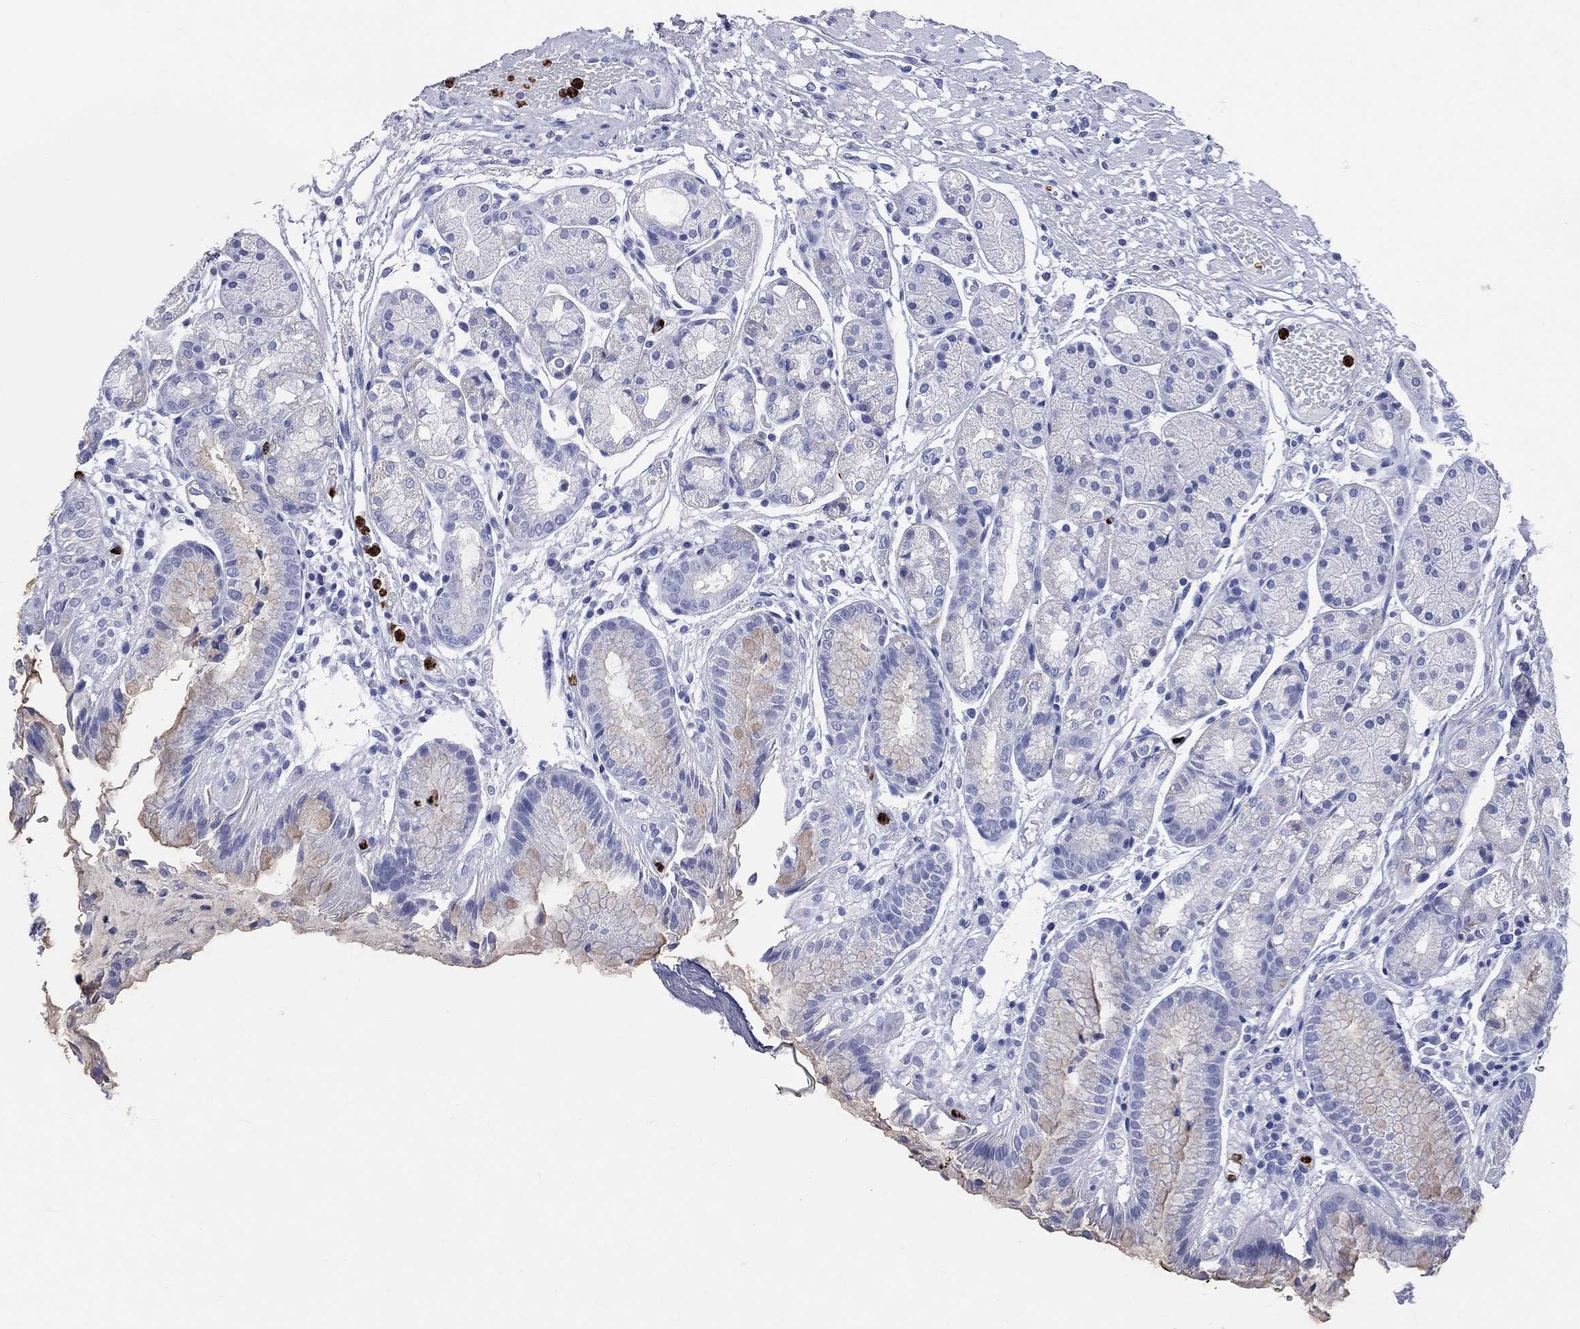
{"staining": {"intensity": "negative", "quantity": "none", "location": "none"}, "tissue": "stomach", "cell_type": "Glandular cells", "image_type": "normal", "snomed": [{"axis": "morphology", "description": "Normal tissue, NOS"}, {"axis": "topography", "description": "Stomach, upper"}], "caption": "Immunohistochemistry (IHC) of normal stomach shows no staining in glandular cells. Nuclei are stained in blue.", "gene": "PGLYRP1", "patient": {"sex": "male", "age": 72}}